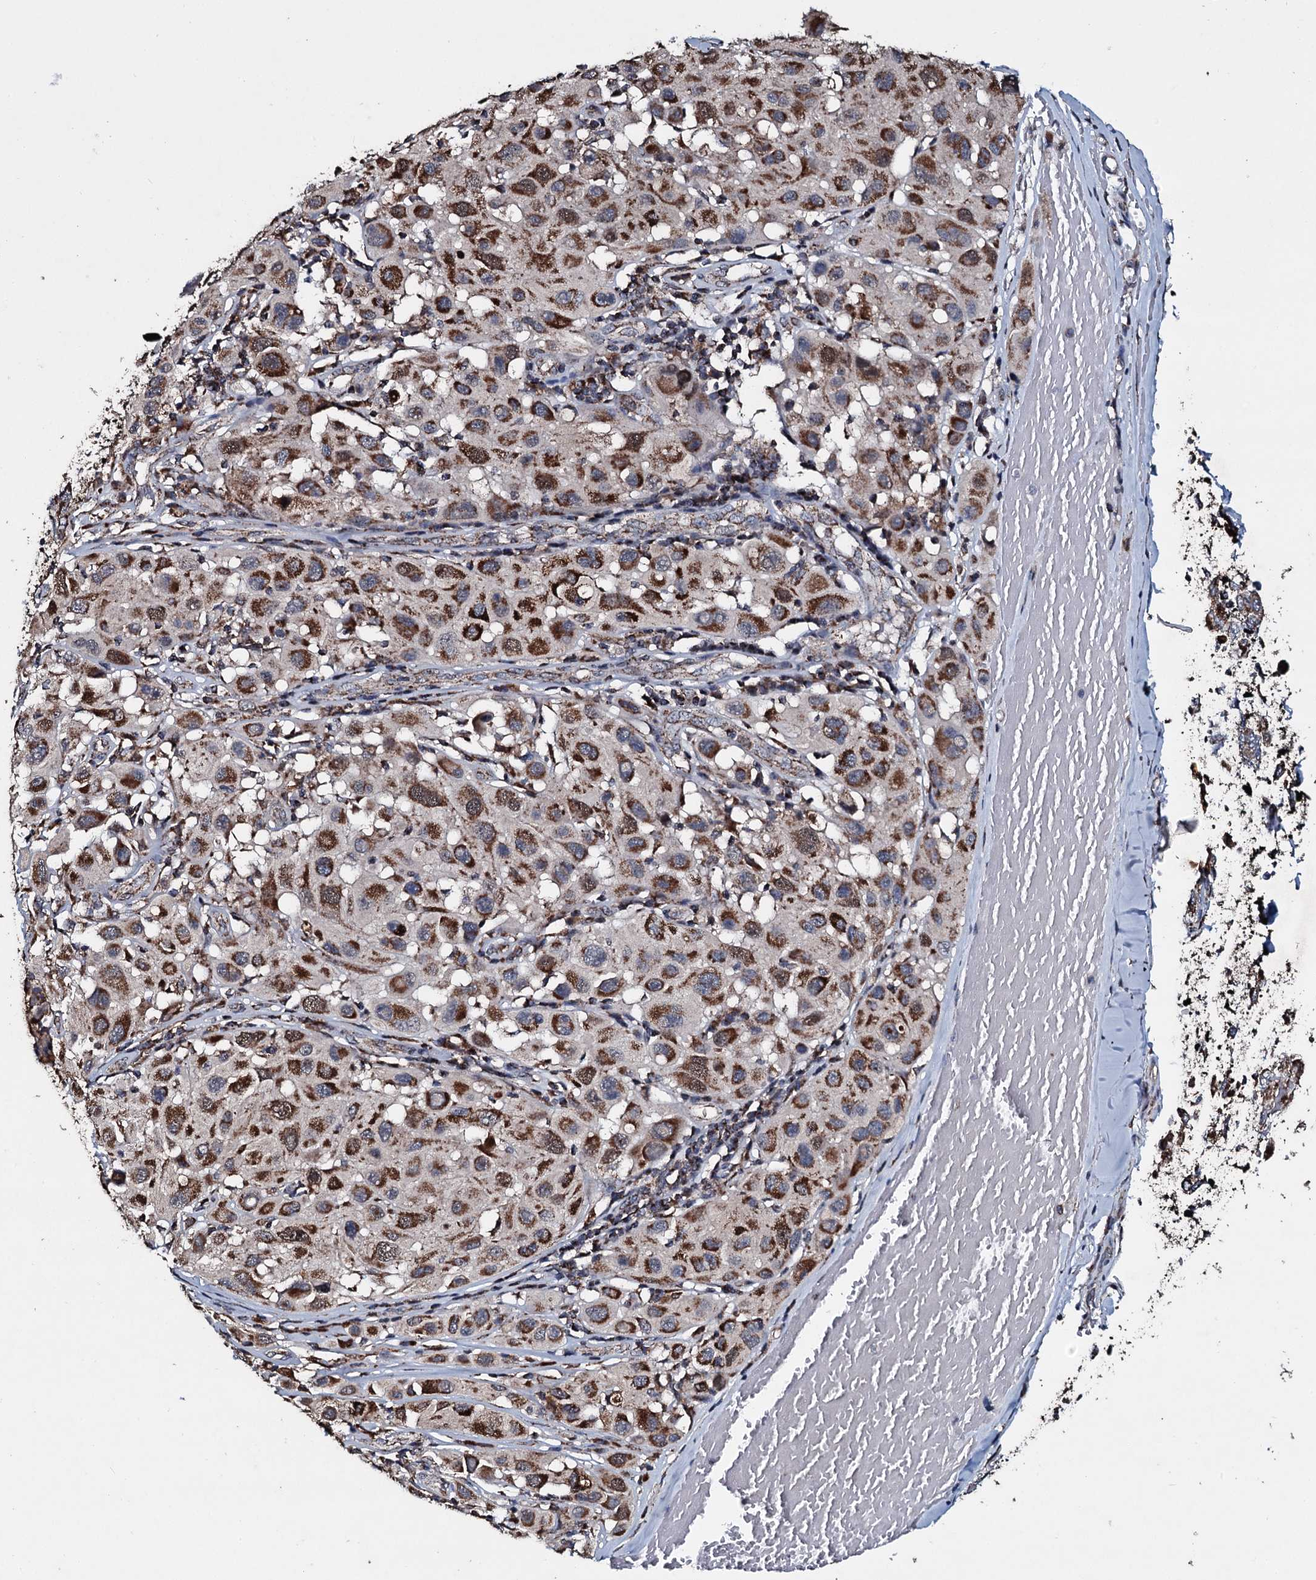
{"staining": {"intensity": "strong", "quantity": ">75%", "location": "cytoplasmic/membranous"}, "tissue": "melanoma", "cell_type": "Tumor cells", "image_type": "cancer", "snomed": [{"axis": "morphology", "description": "Malignant melanoma, Metastatic site"}, {"axis": "topography", "description": "Skin"}], "caption": "Strong cytoplasmic/membranous expression is appreciated in about >75% of tumor cells in melanoma. (brown staining indicates protein expression, while blue staining denotes nuclei).", "gene": "DYNC2I2", "patient": {"sex": "male", "age": 41}}